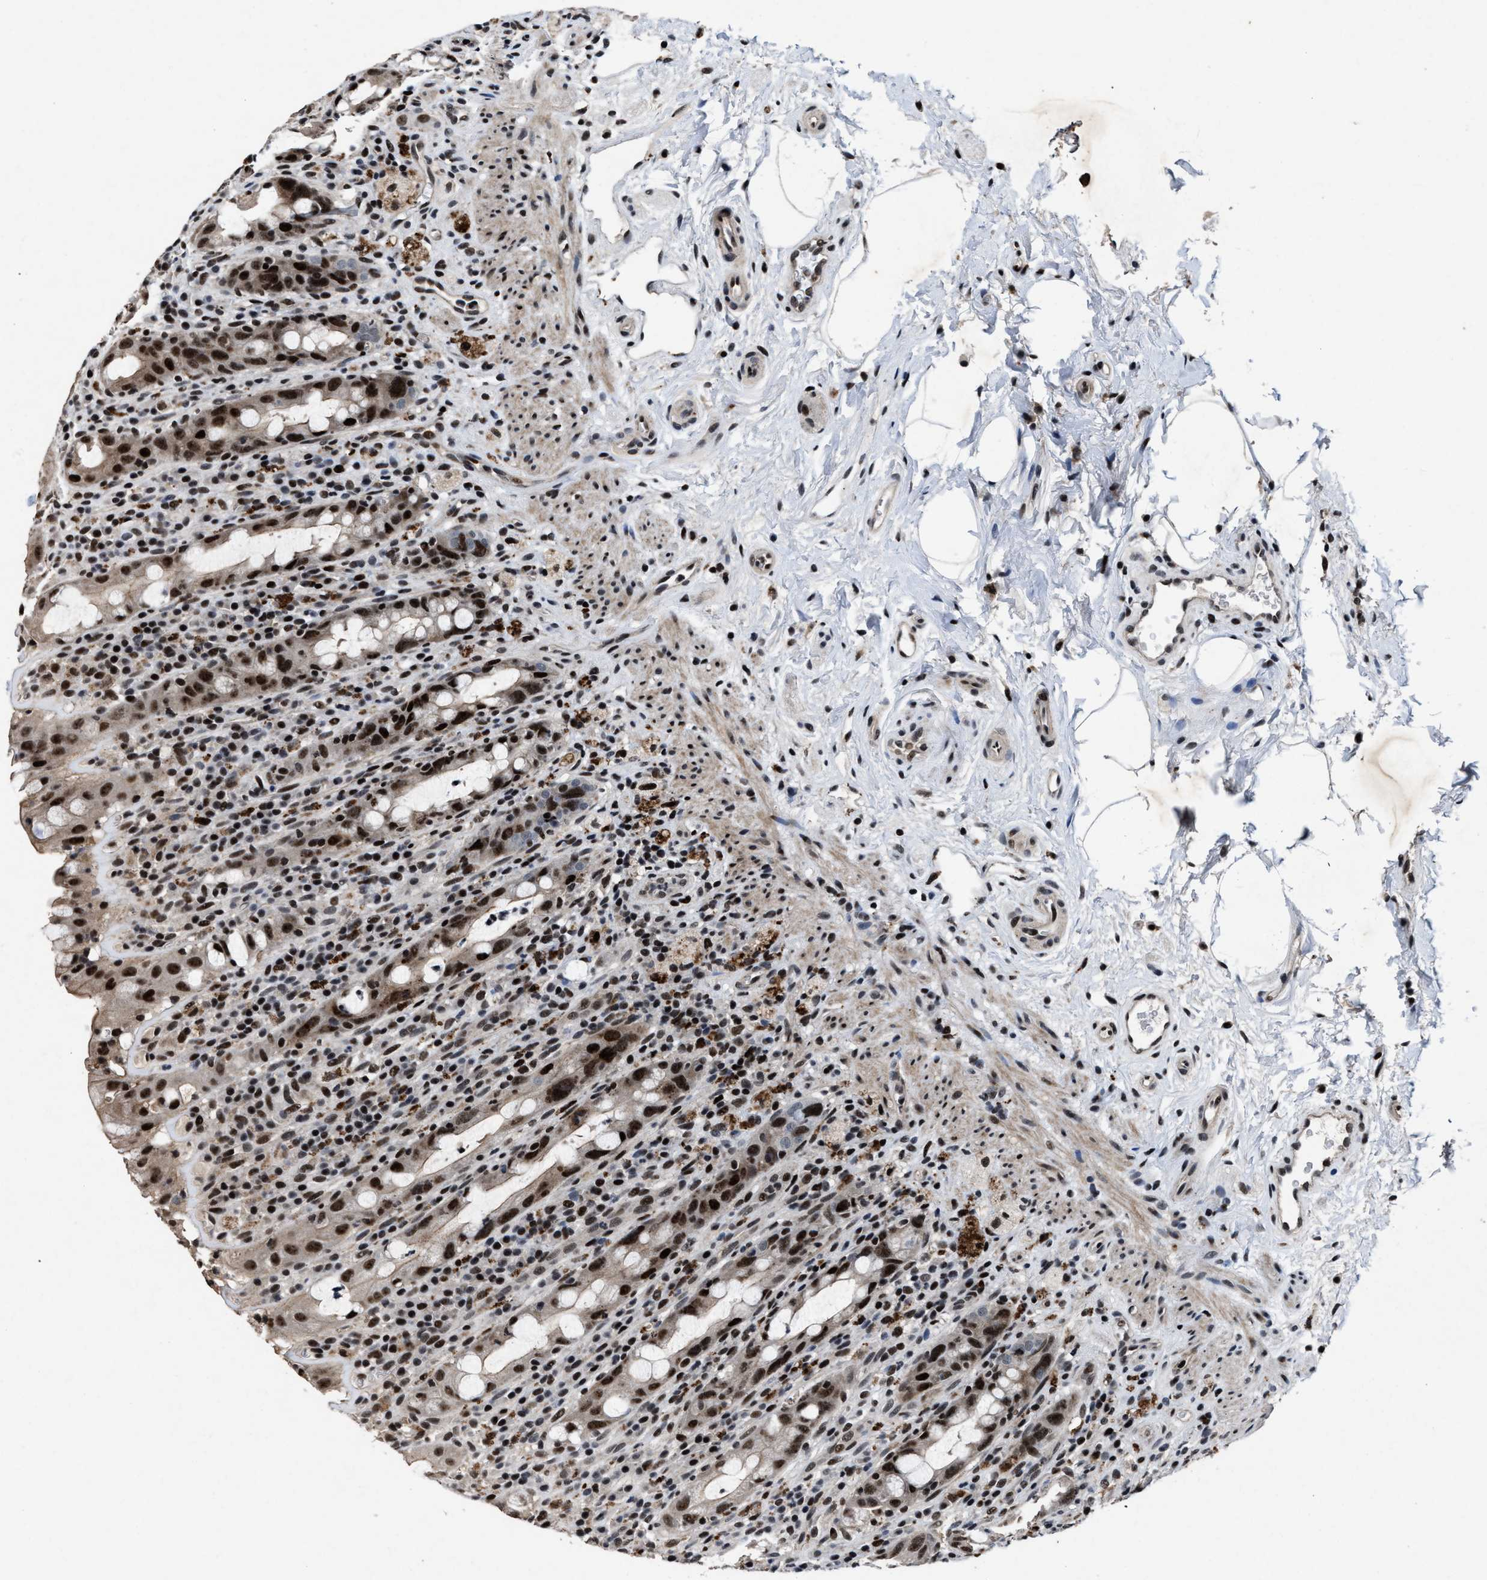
{"staining": {"intensity": "strong", "quantity": ">75%", "location": "nuclear"}, "tissue": "rectum", "cell_type": "Glandular cells", "image_type": "normal", "snomed": [{"axis": "morphology", "description": "Normal tissue, NOS"}, {"axis": "topography", "description": "Rectum"}], "caption": "Protein analysis of normal rectum reveals strong nuclear staining in about >75% of glandular cells.", "gene": "ZNF233", "patient": {"sex": "male", "age": 44}}